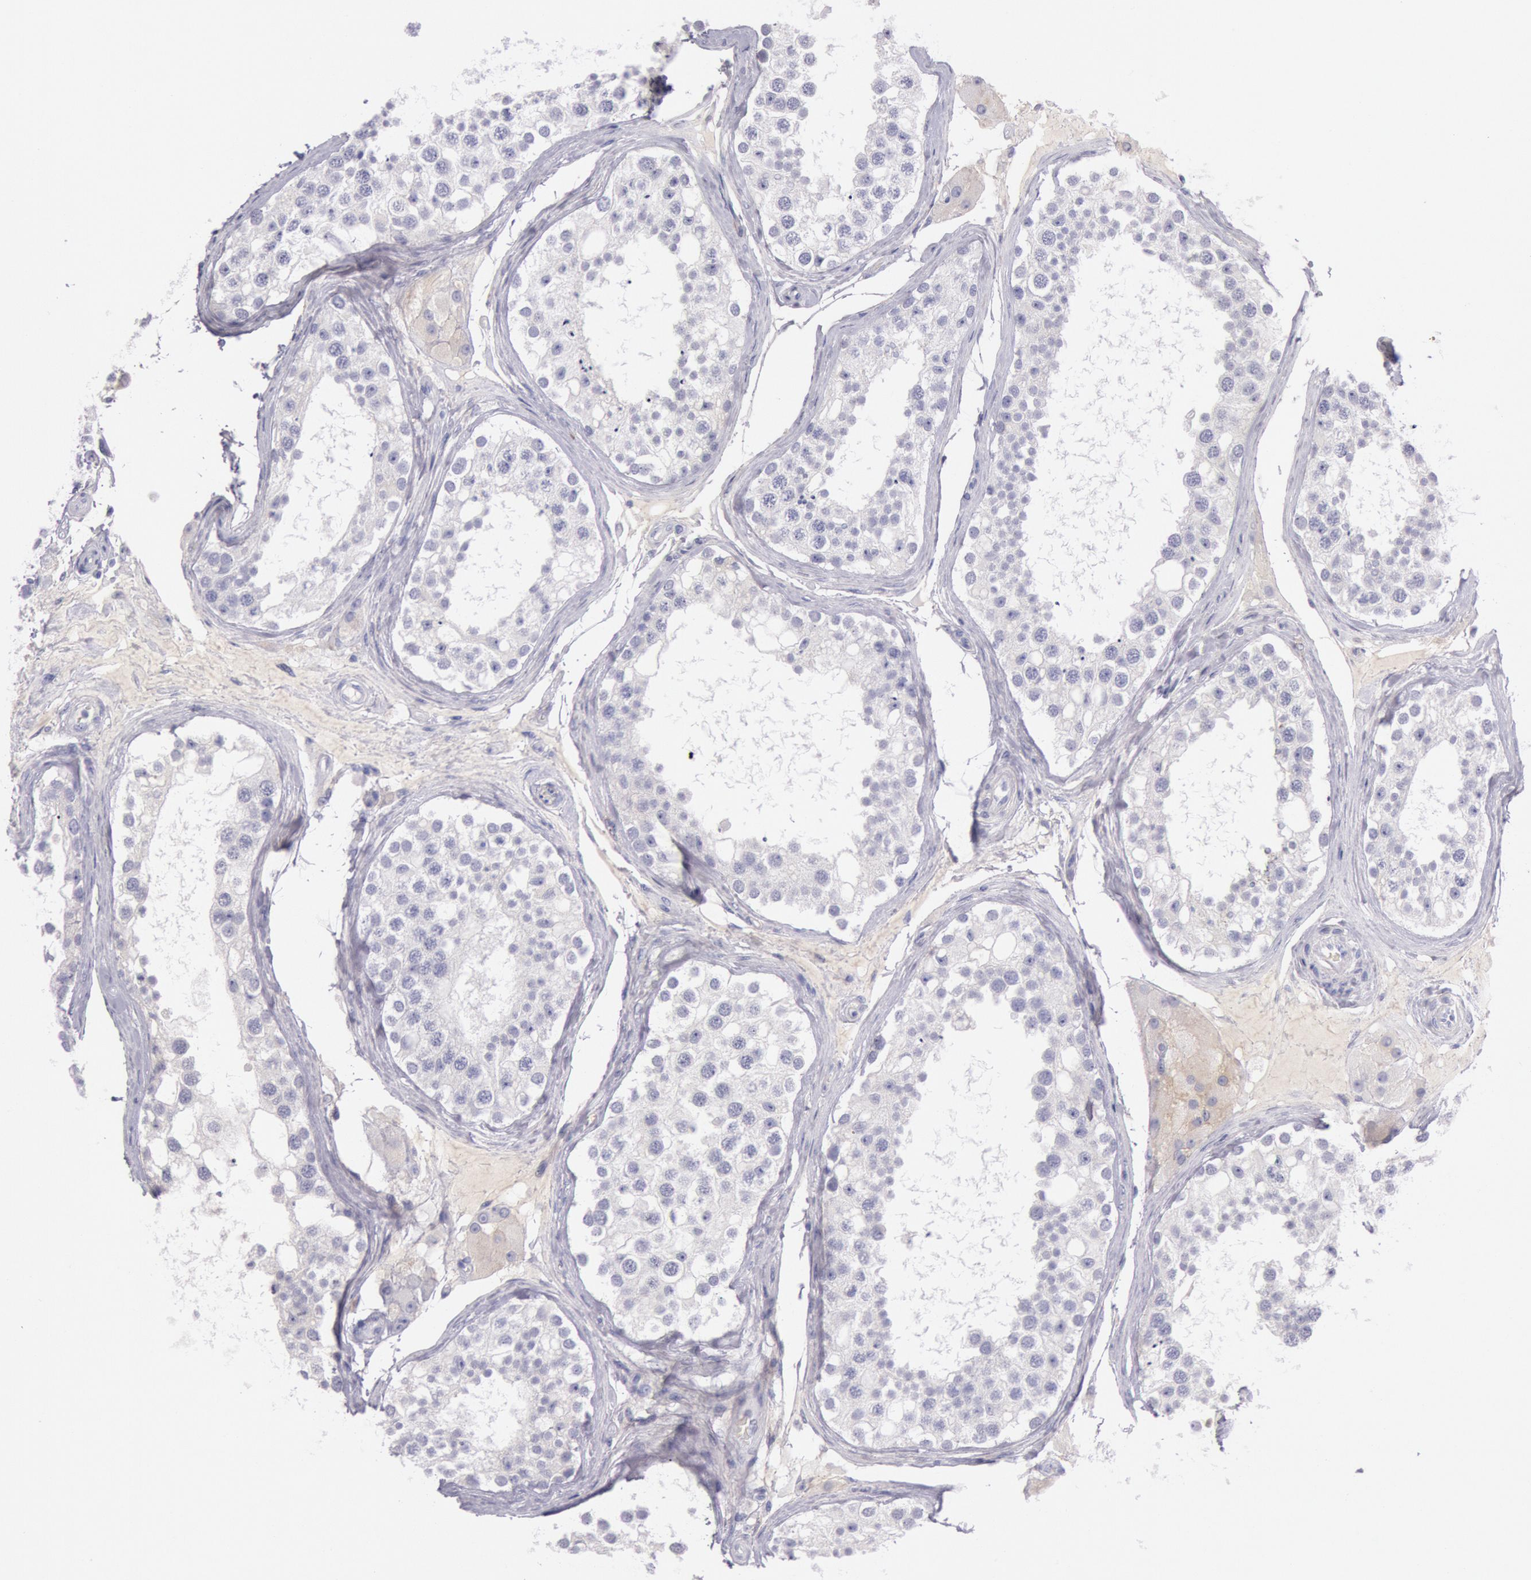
{"staining": {"intensity": "negative", "quantity": "none", "location": "none"}, "tissue": "testis", "cell_type": "Cells in seminiferous ducts", "image_type": "normal", "snomed": [{"axis": "morphology", "description": "Normal tissue, NOS"}, {"axis": "topography", "description": "Testis"}], "caption": "Unremarkable testis was stained to show a protein in brown. There is no significant staining in cells in seminiferous ducts. (Stains: DAB immunohistochemistry (IHC) with hematoxylin counter stain, Microscopy: brightfield microscopy at high magnification).", "gene": "EGFR", "patient": {"sex": "male", "age": 68}}